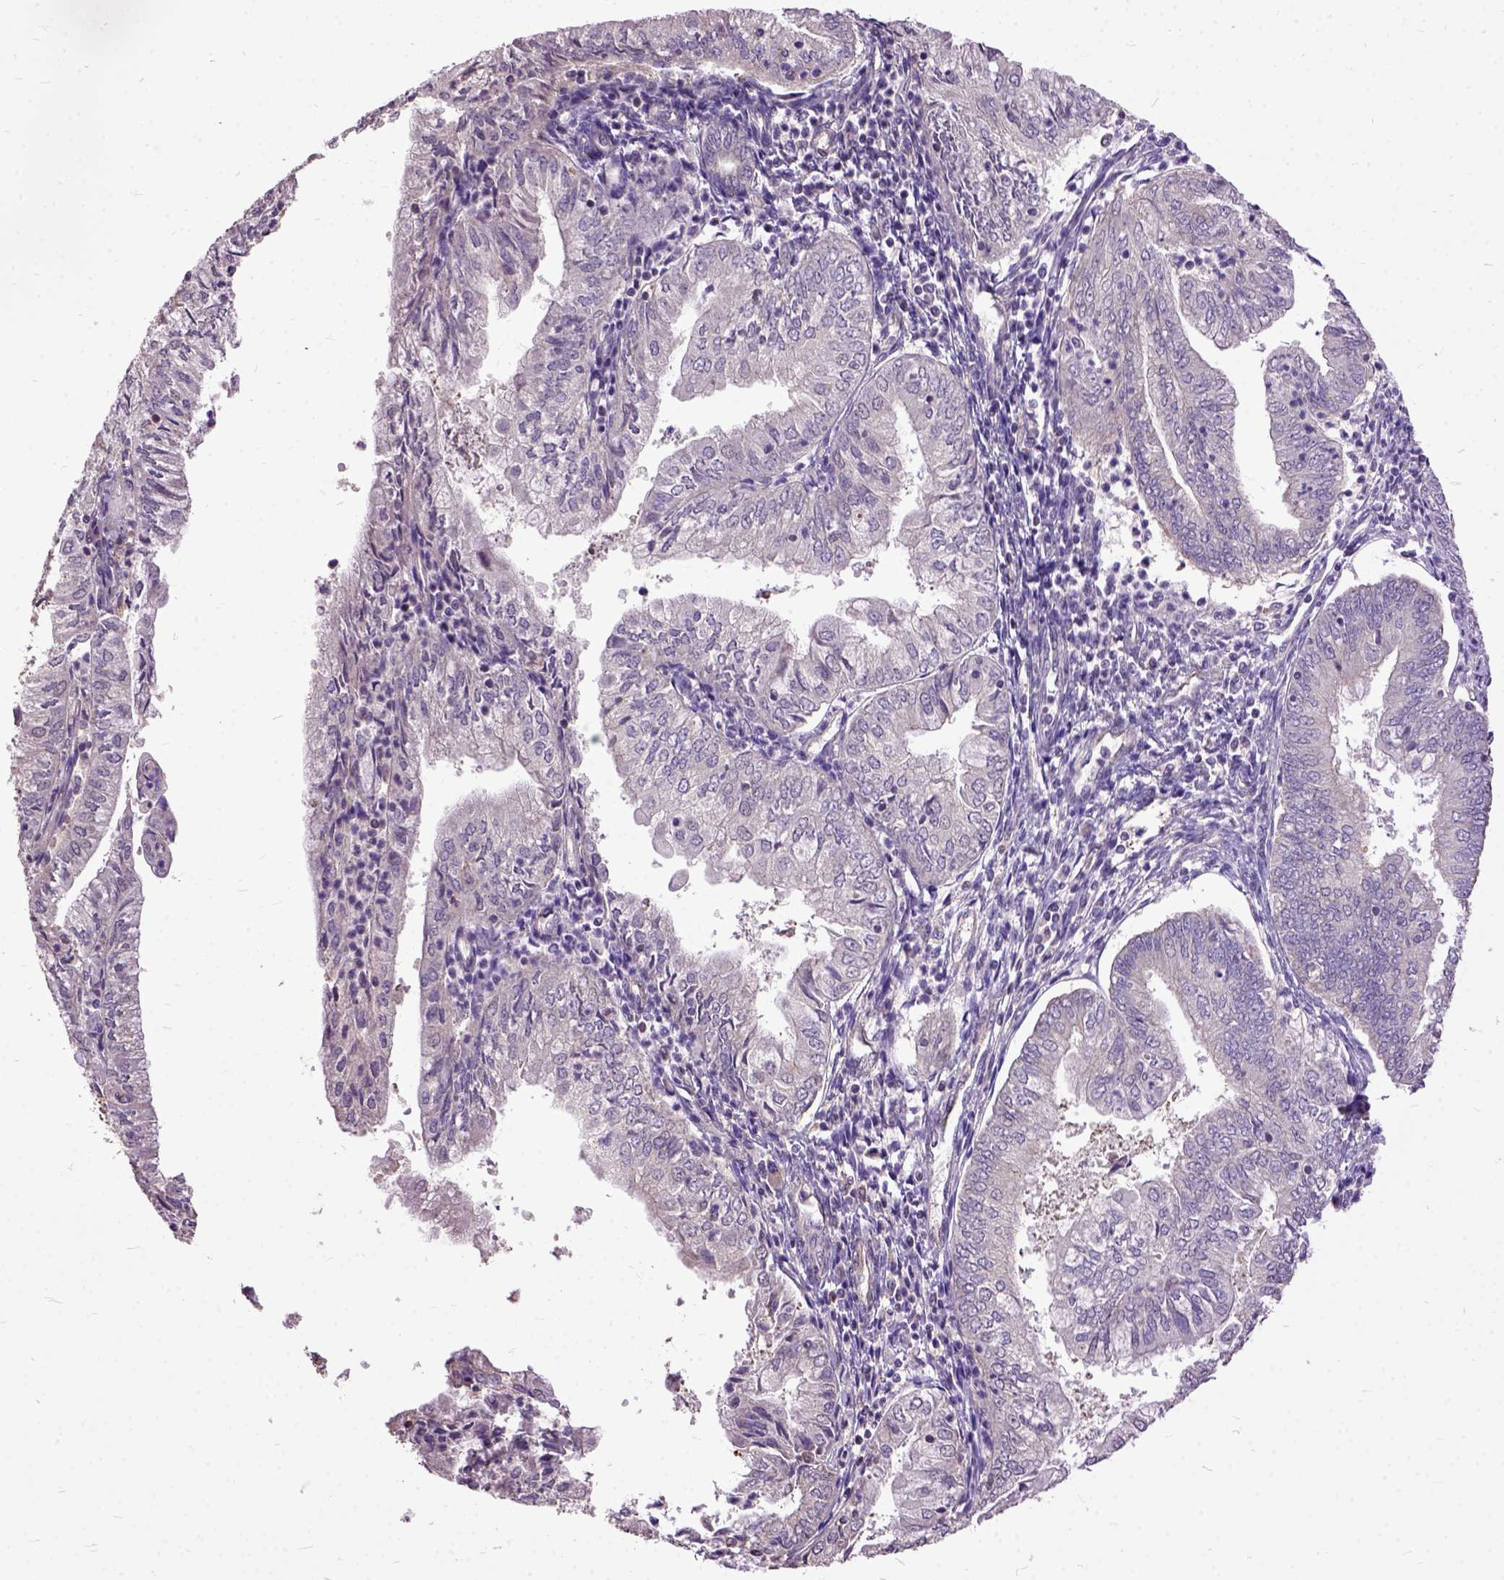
{"staining": {"intensity": "negative", "quantity": "none", "location": "none"}, "tissue": "endometrial cancer", "cell_type": "Tumor cells", "image_type": "cancer", "snomed": [{"axis": "morphology", "description": "Adenocarcinoma, NOS"}, {"axis": "topography", "description": "Endometrium"}], "caption": "This is an immunohistochemistry (IHC) image of human endometrial cancer (adenocarcinoma). There is no staining in tumor cells.", "gene": "AREG", "patient": {"sex": "female", "age": 55}}